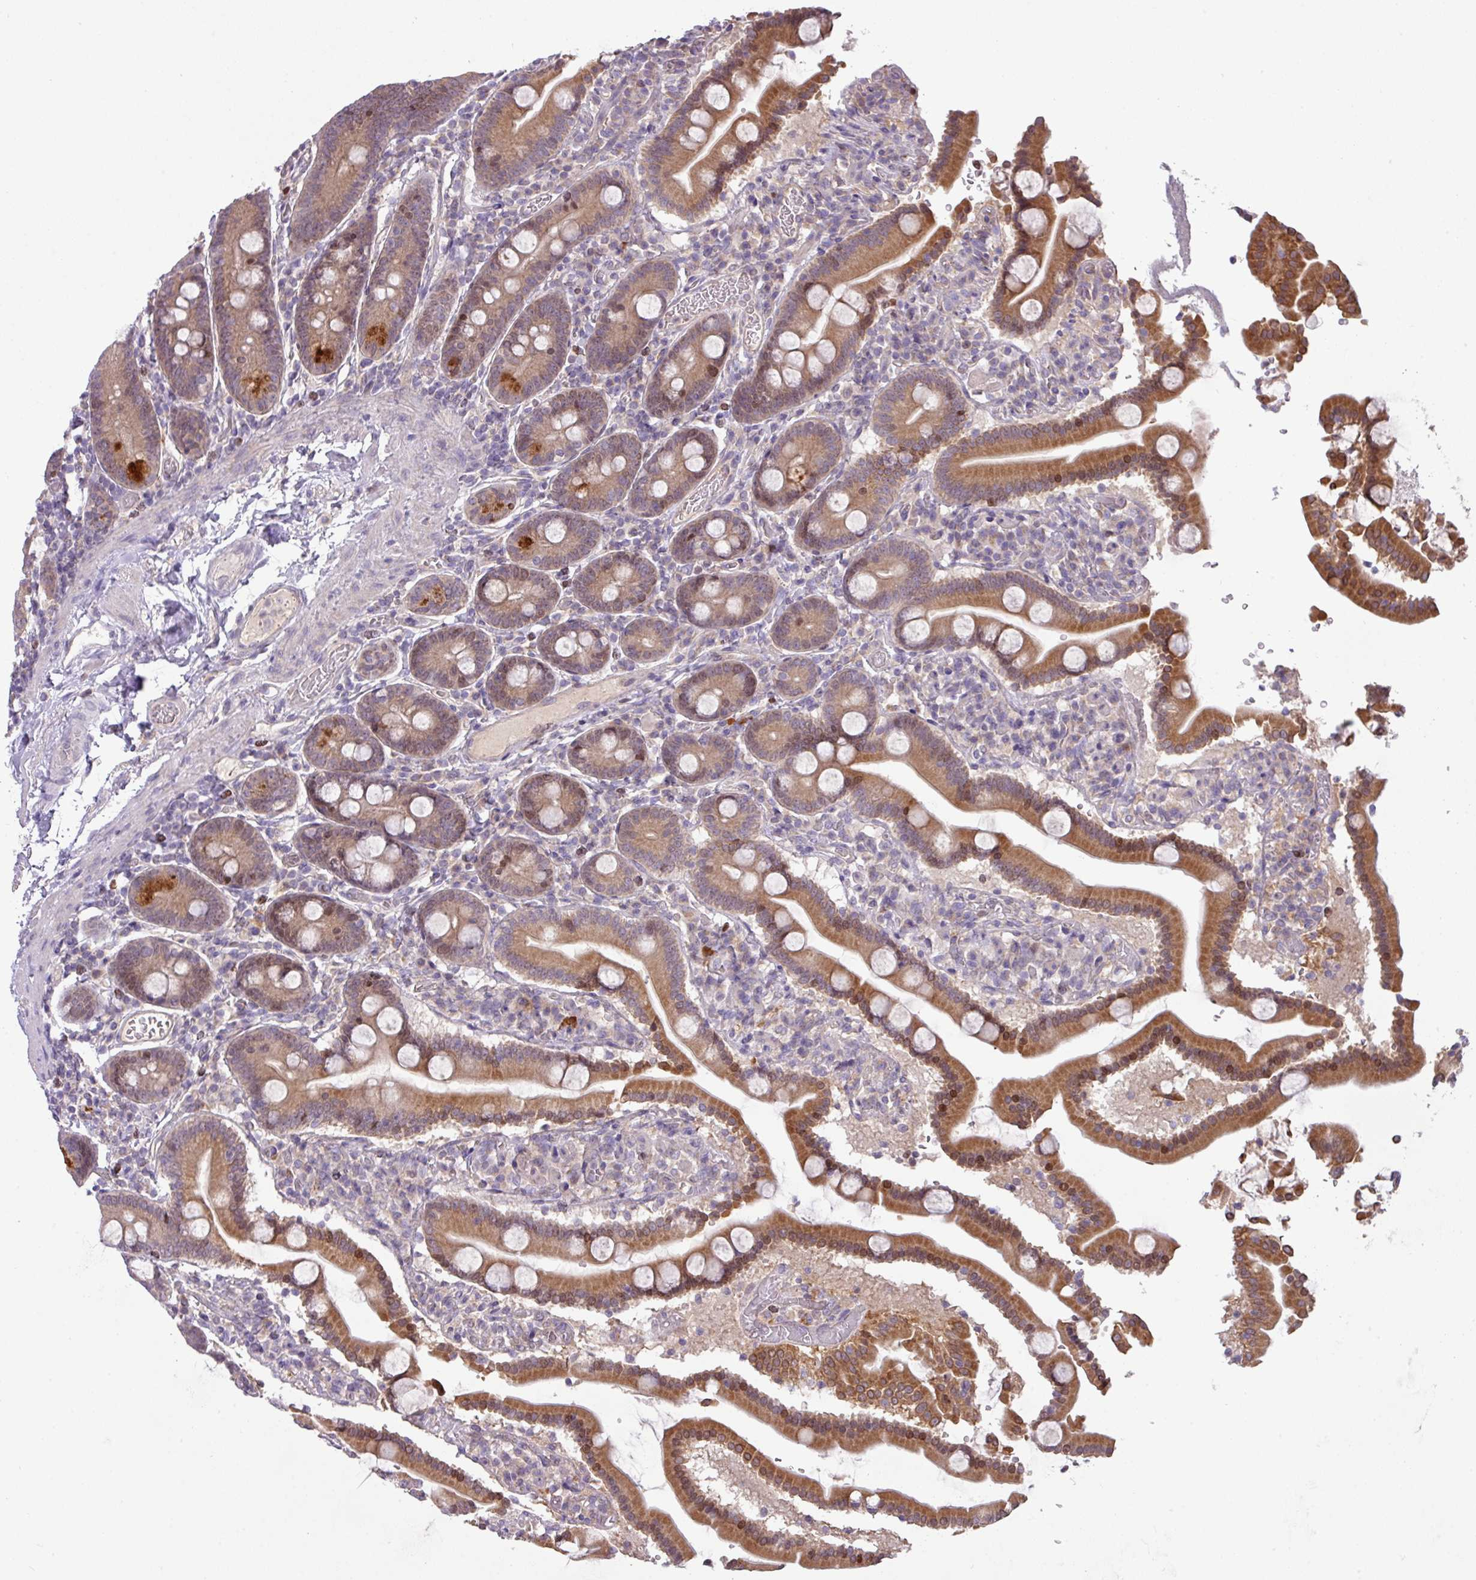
{"staining": {"intensity": "moderate", "quantity": ">75%", "location": "cytoplasmic/membranous"}, "tissue": "duodenum", "cell_type": "Glandular cells", "image_type": "normal", "snomed": [{"axis": "morphology", "description": "Normal tissue, NOS"}, {"axis": "topography", "description": "Duodenum"}], "caption": "Moderate cytoplasmic/membranous protein staining is appreciated in approximately >75% of glandular cells in duodenum. Nuclei are stained in blue.", "gene": "ZNF394", "patient": {"sex": "male", "age": 55}}